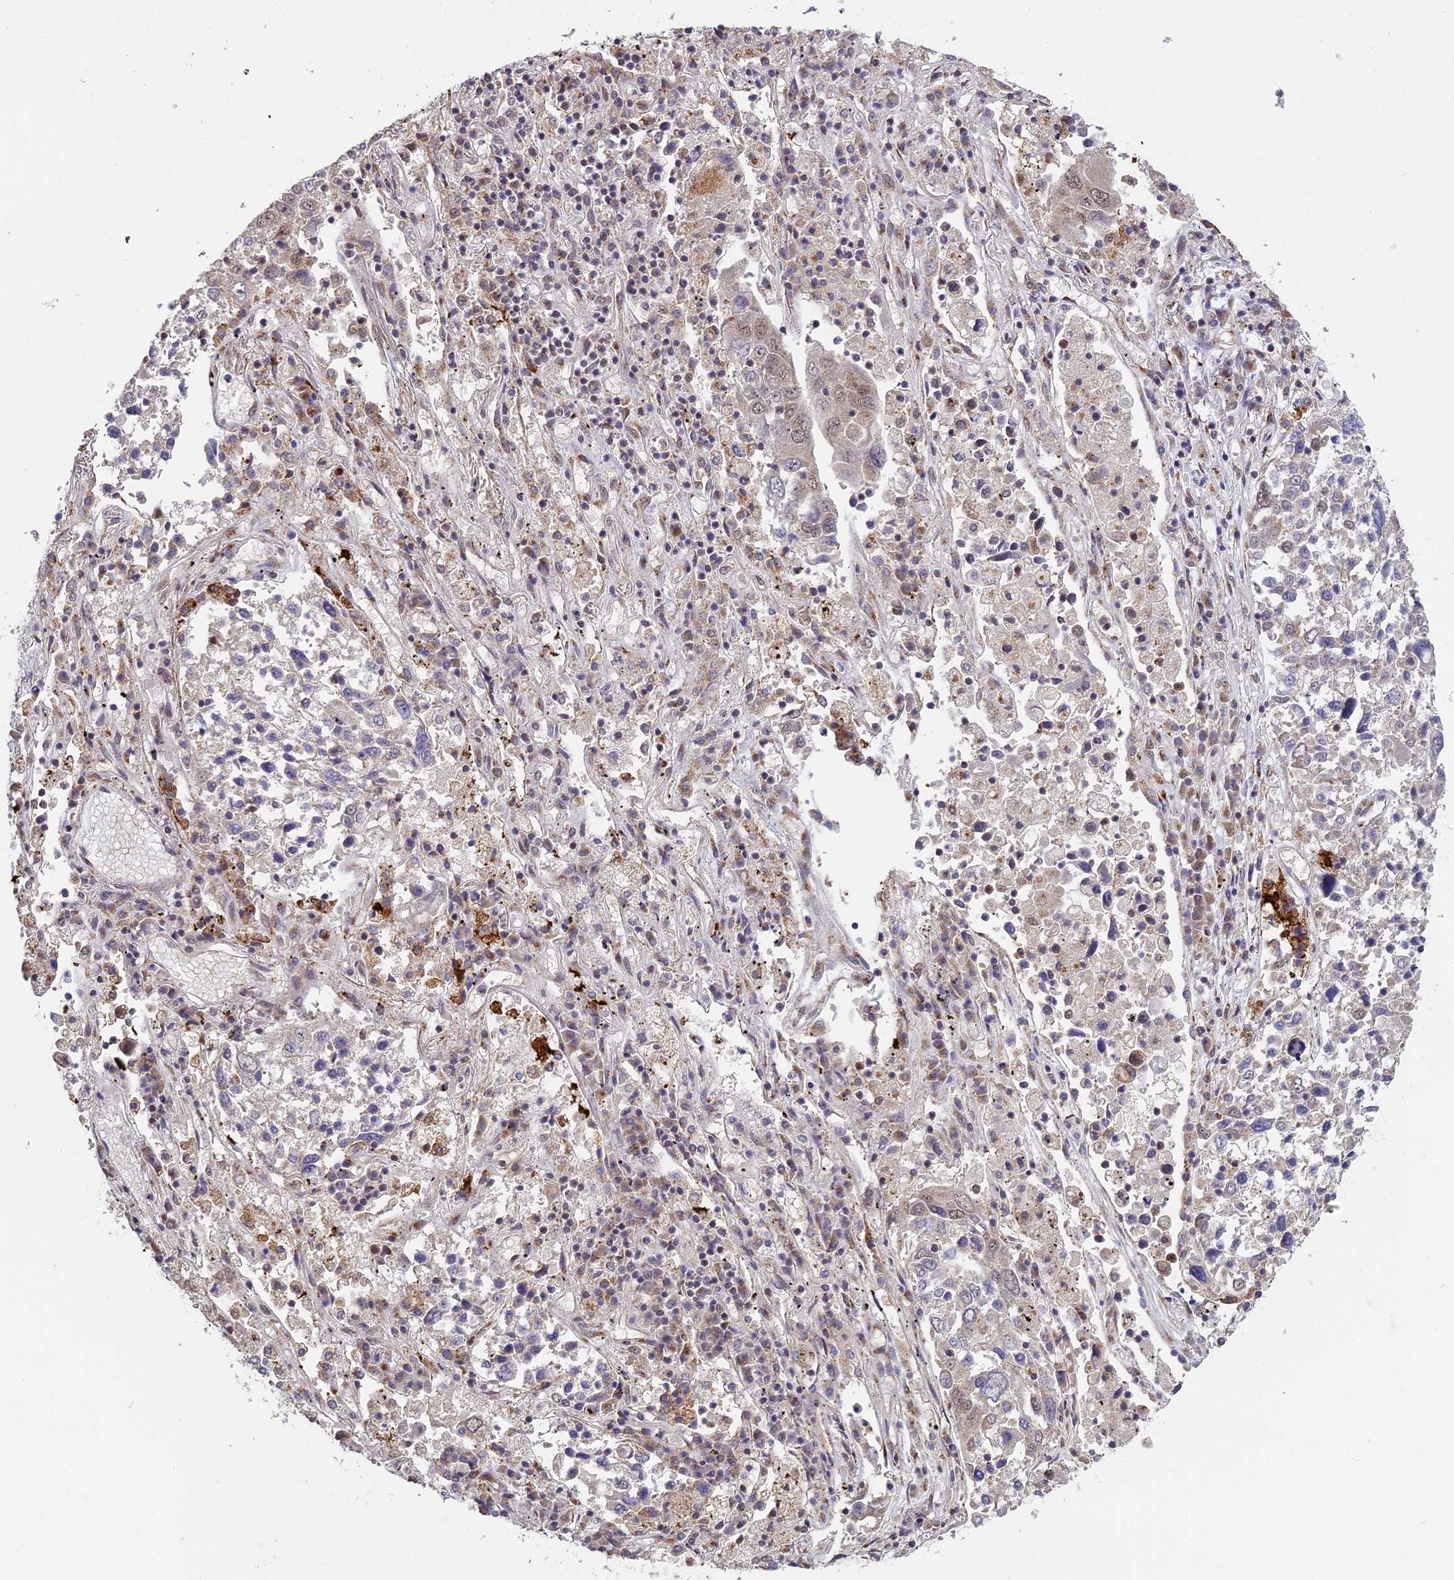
{"staining": {"intensity": "weak", "quantity": "<25%", "location": "nuclear"}, "tissue": "lung cancer", "cell_type": "Tumor cells", "image_type": "cancer", "snomed": [{"axis": "morphology", "description": "Squamous cell carcinoma, NOS"}, {"axis": "topography", "description": "Lung"}], "caption": "The micrograph displays no significant staining in tumor cells of lung squamous cell carcinoma.", "gene": "MEOX1", "patient": {"sex": "male", "age": 65}}